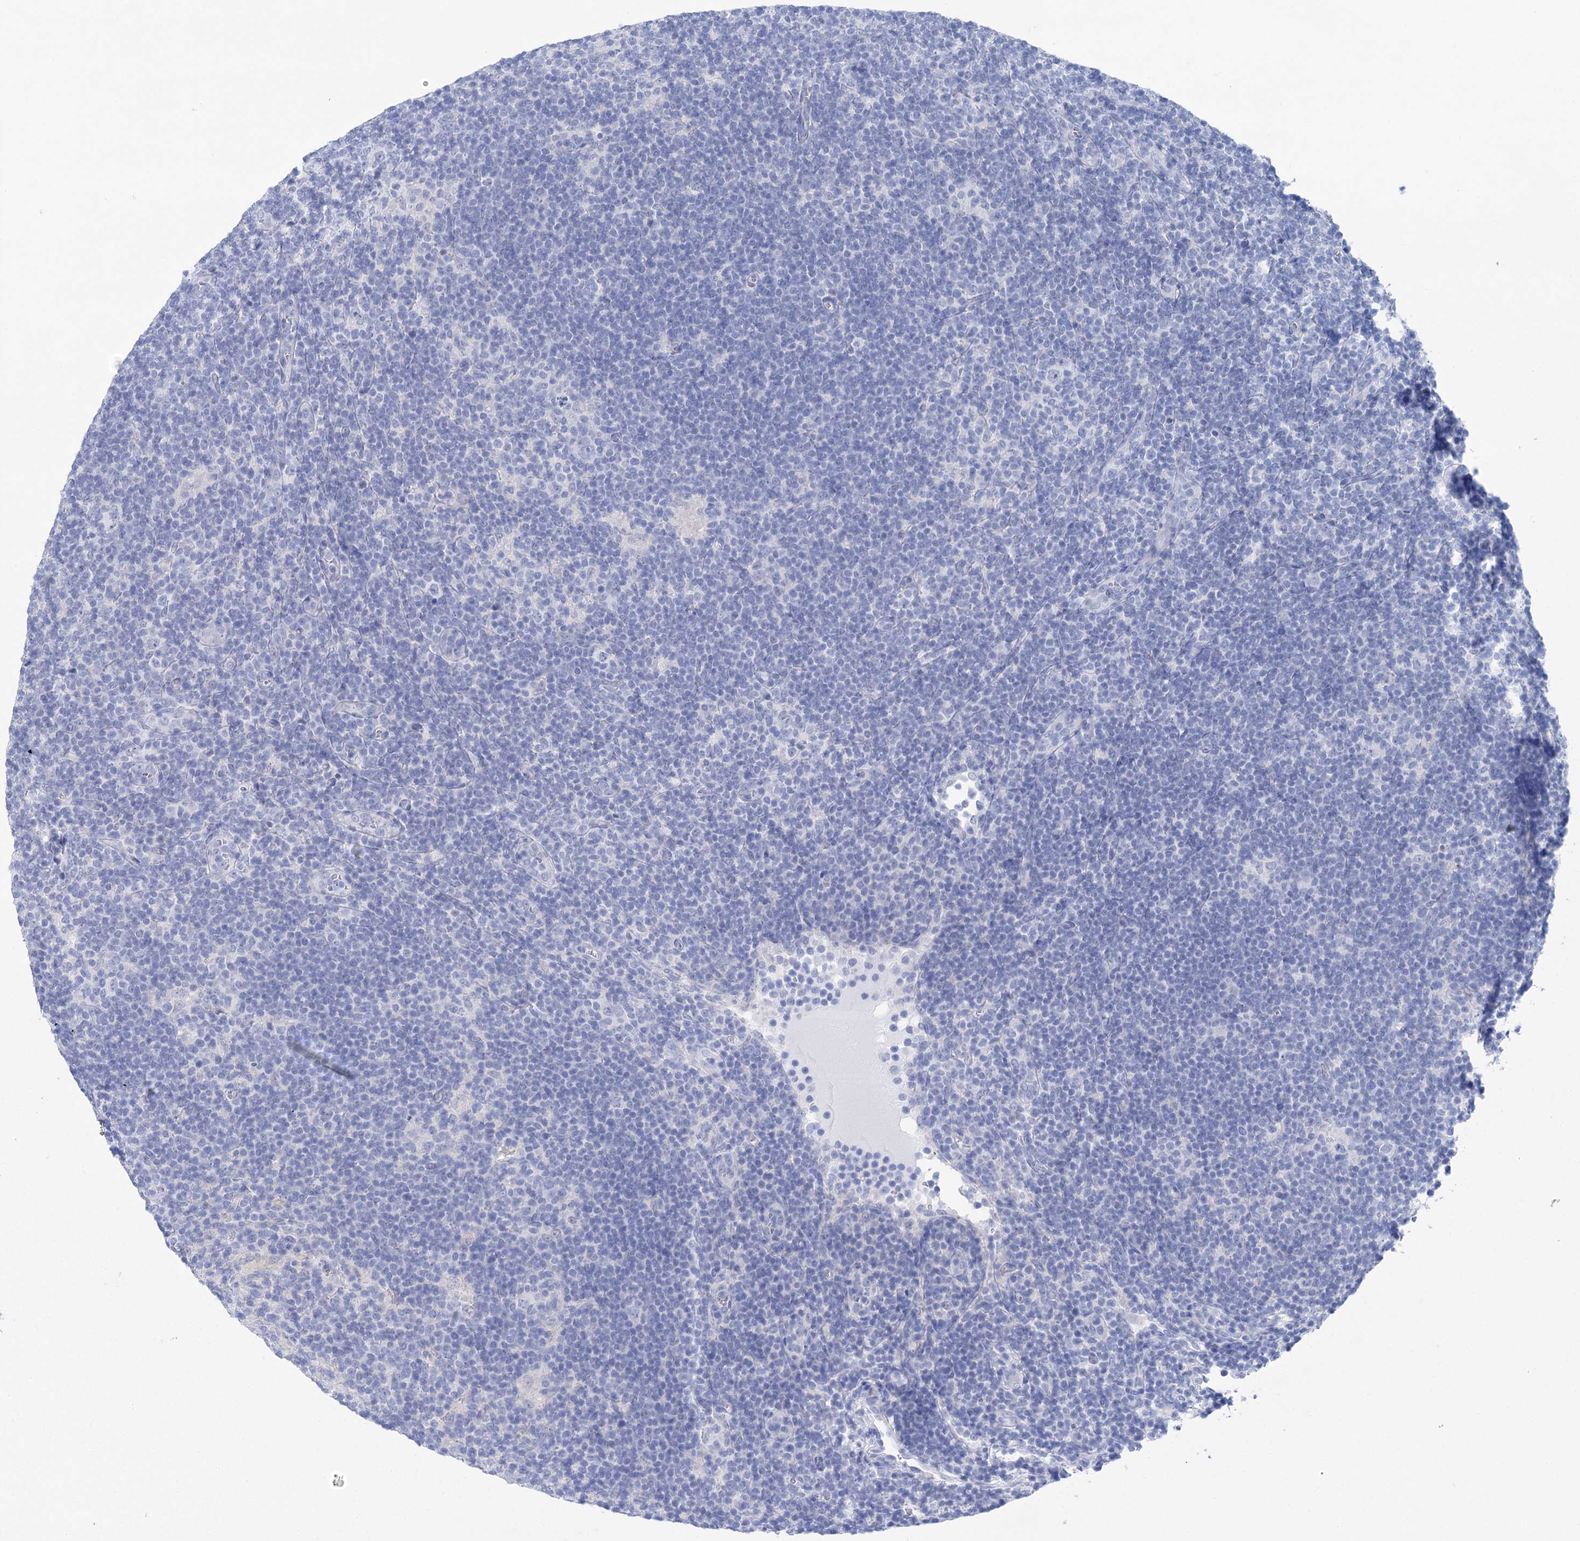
{"staining": {"intensity": "negative", "quantity": "none", "location": "none"}, "tissue": "lymphoma", "cell_type": "Tumor cells", "image_type": "cancer", "snomed": [{"axis": "morphology", "description": "Hodgkin's disease, NOS"}, {"axis": "topography", "description": "Lymph node"}], "caption": "The photomicrograph demonstrates no staining of tumor cells in Hodgkin's disease.", "gene": "LALBA", "patient": {"sex": "female", "age": 57}}